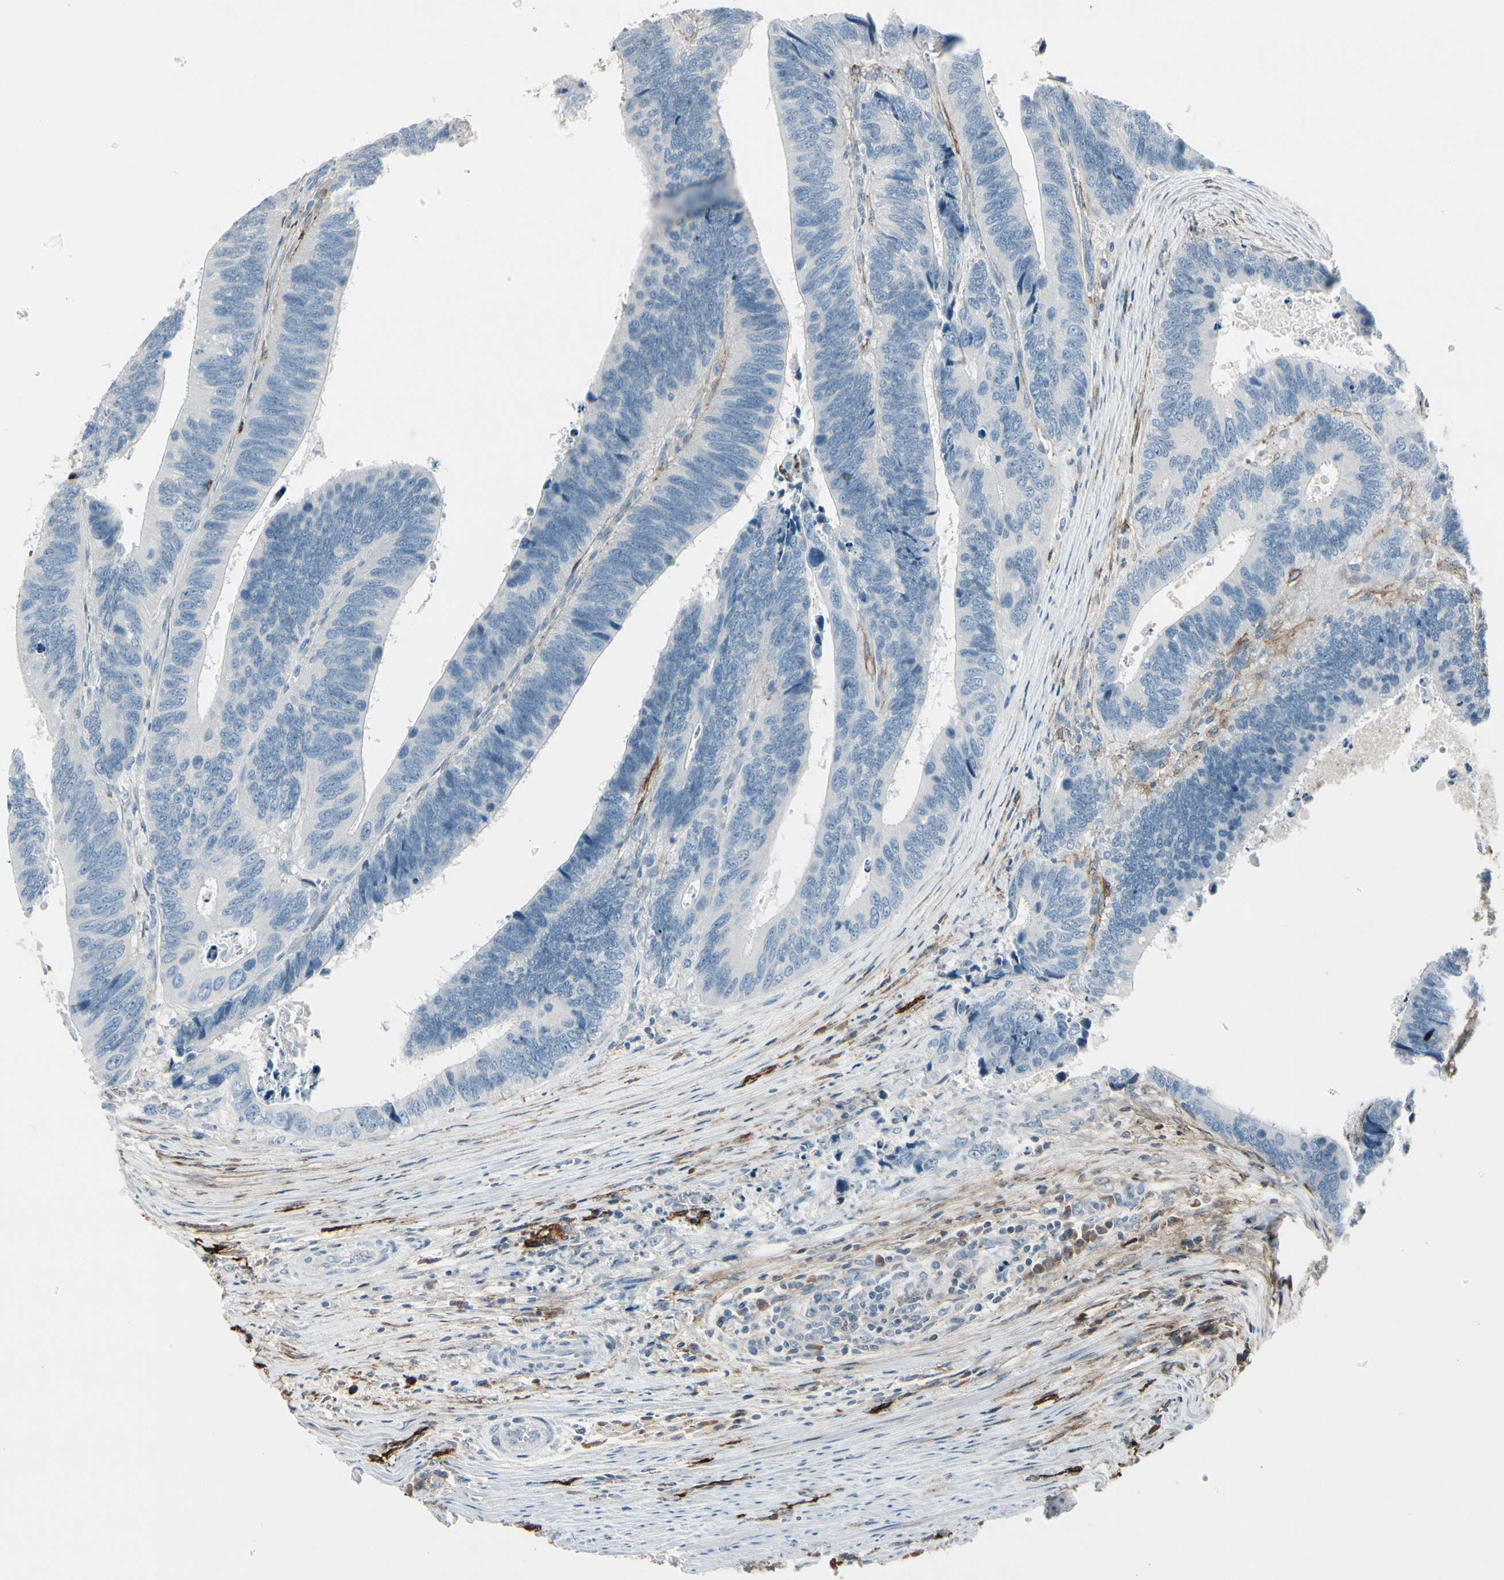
{"staining": {"intensity": "negative", "quantity": "none", "location": "none"}, "tissue": "colorectal cancer", "cell_type": "Tumor cells", "image_type": "cancer", "snomed": [{"axis": "morphology", "description": "Adenocarcinoma, NOS"}, {"axis": "topography", "description": "Colon"}], "caption": "Tumor cells show no significant protein expression in colorectal cancer (adenocarcinoma). (DAB (3,3'-diaminobenzidine) IHC, high magnification).", "gene": "PDPN", "patient": {"sex": "male", "age": 72}}